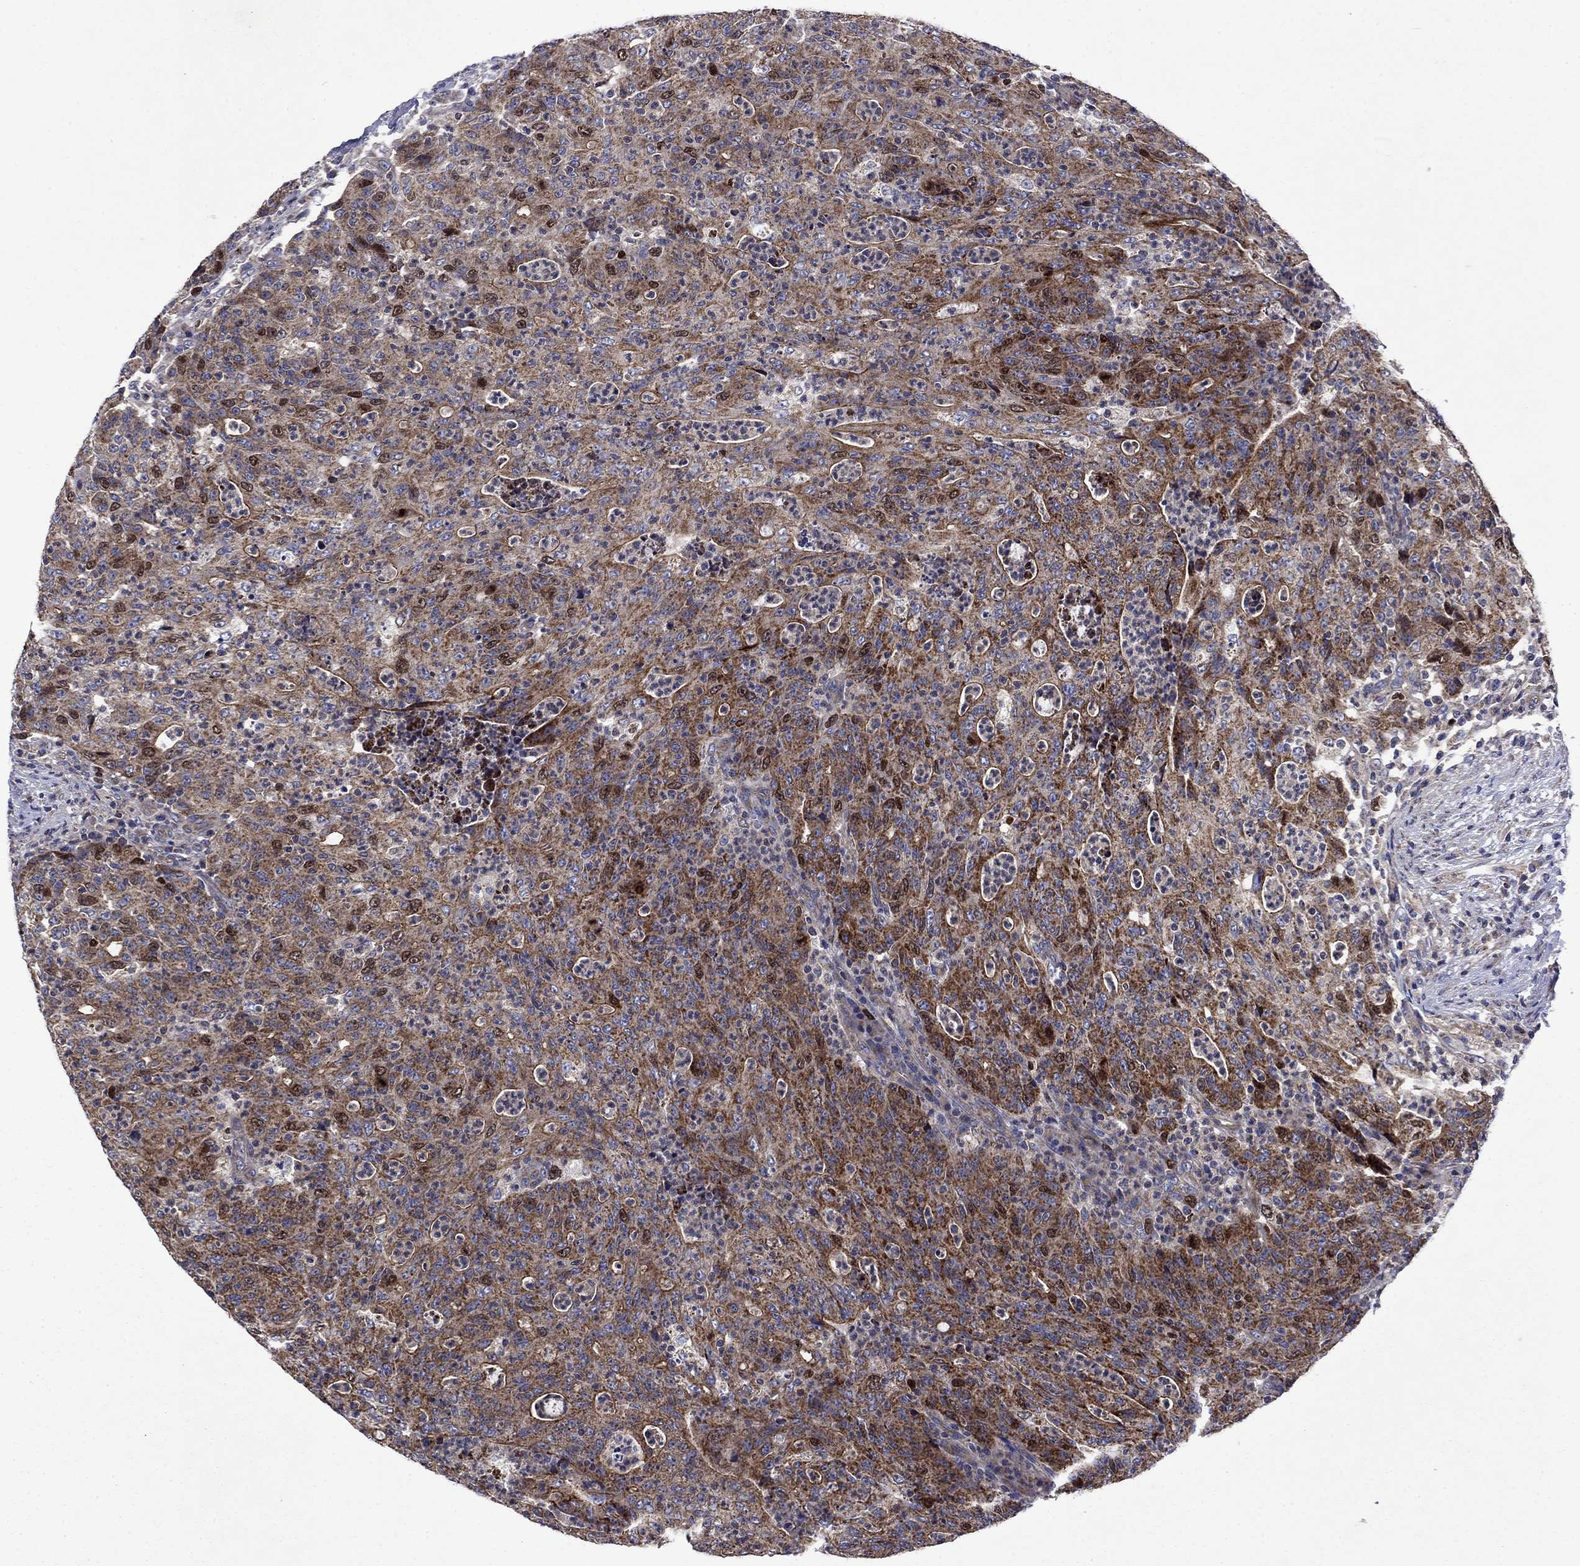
{"staining": {"intensity": "moderate", "quantity": ">75%", "location": "cytoplasmic/membranous"}, "tissue": "colorectal cancer", "cell_type": "Tumor cells", "image_type": "cancer", "snomed": [{"axis": "morphology", "description": "Adenocarcinoma, NOS"}, {"axis": "topography", "description": "Colon"}], "caption": "IHC histopathology image of neoplastic tissue: human colorectal adenocarcinoma stained using IHC demonstrates medium levels of moderate protein expression localized specifically in the cytoplasmic/membranous of tumor cells, appearing as a cytoplasmic/membranous brown color.", "gene": "KIF22", "patient": {"sex": "male", "age": 70}}